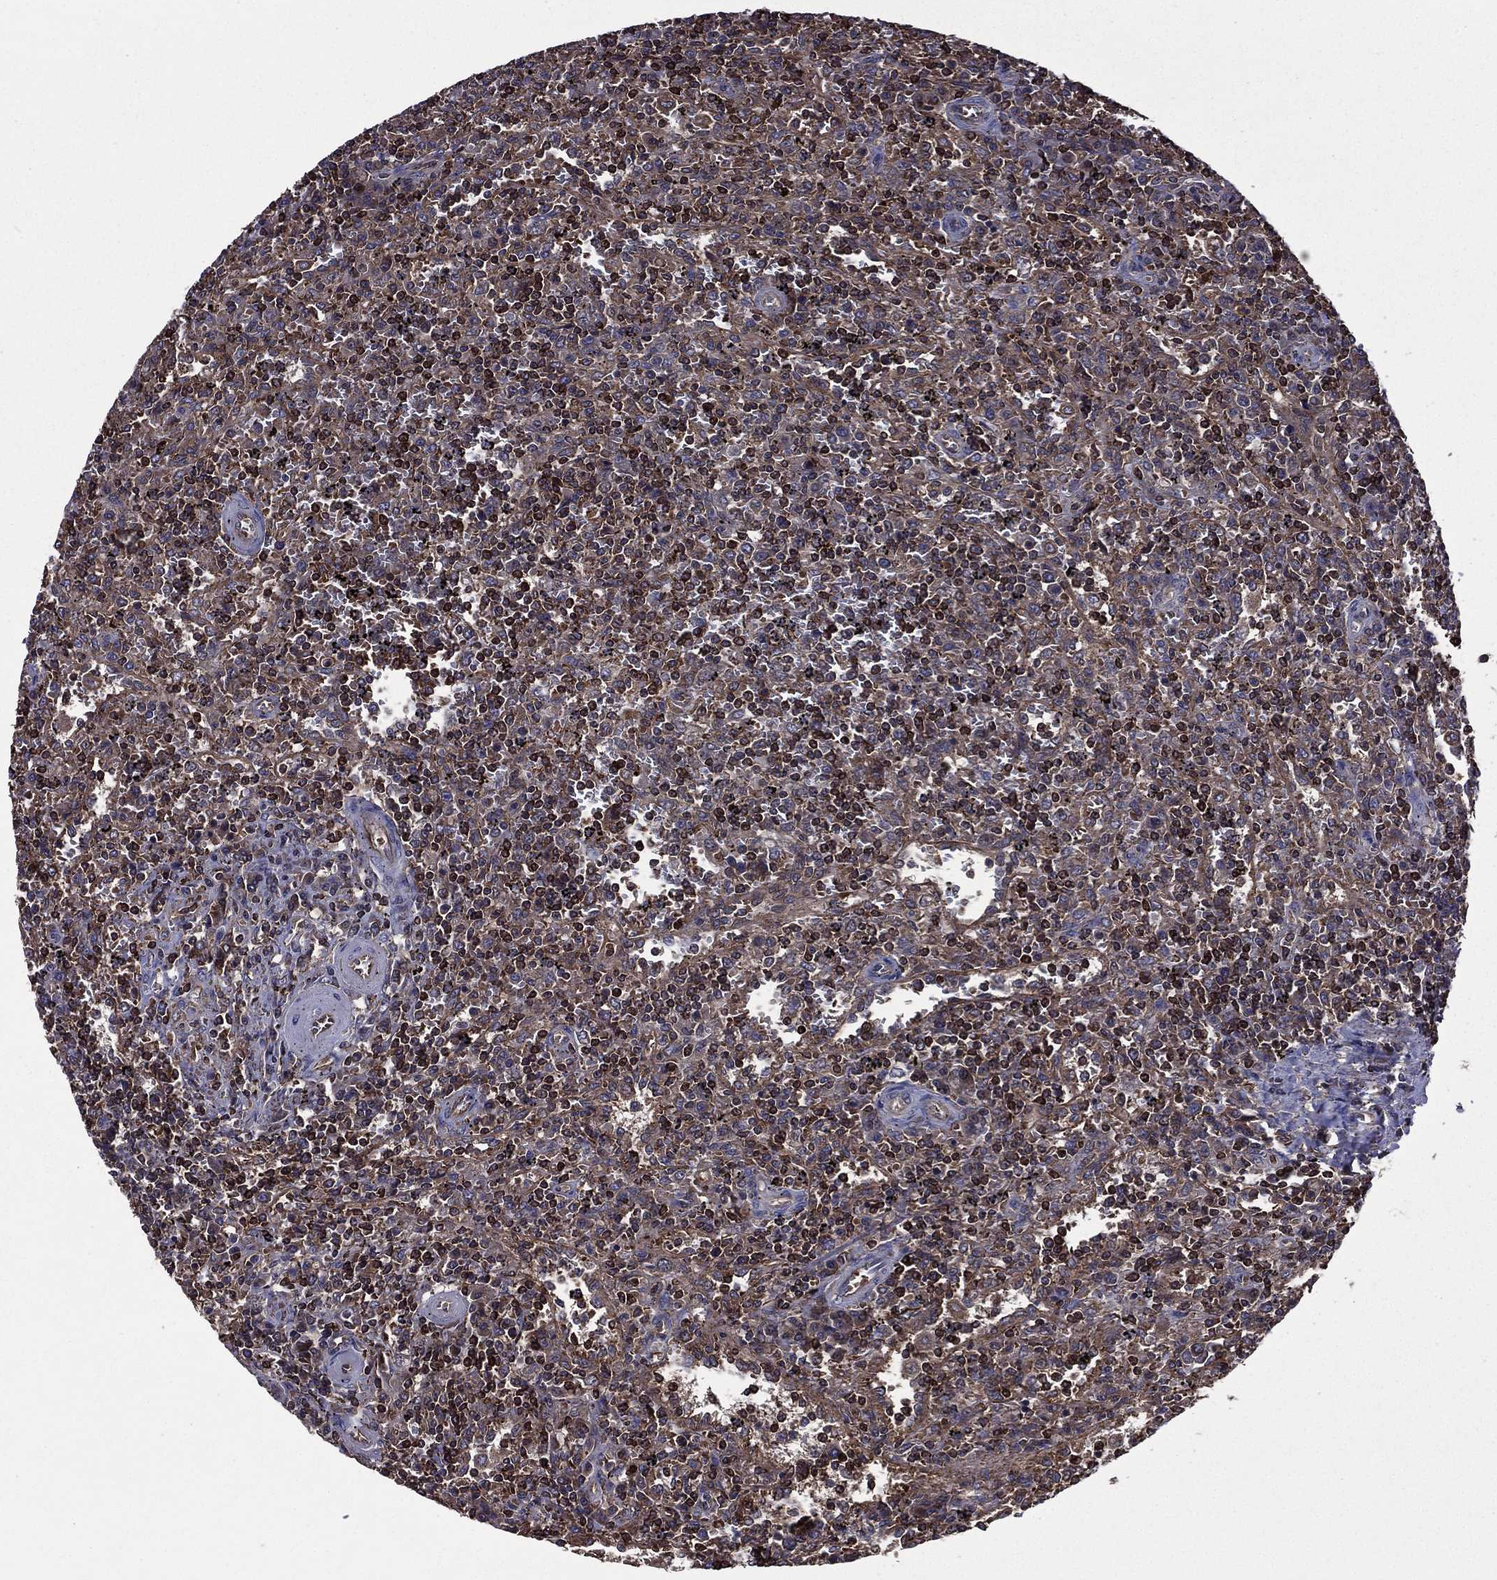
{"staining": {"intensity": "moderate", "quantity": "25%-75%", "location": "cytoplasmic/membranous,nuclear"}, "tissue": "lymphoma", "cell_type": "Tumor cells", "image_type": "cancer", "snomed": [{"axis": "morphology", "description": "Malignant lymphoma, non-Hodgkin's type, Low grade"}, {"axis": "topography", "description": "Spleen"}], "caption": "IHC micrograph of human malignant lymphoma, non-Hodgkin's type (low-grade) stained for a protein (brown), which displays medium levels of moderate cytoplasmic/membranous and nuclear staining in about 25%-75% of tumor cells.", "gene": "PLPP3", "patient": {"sex": "male", "age": 62}}